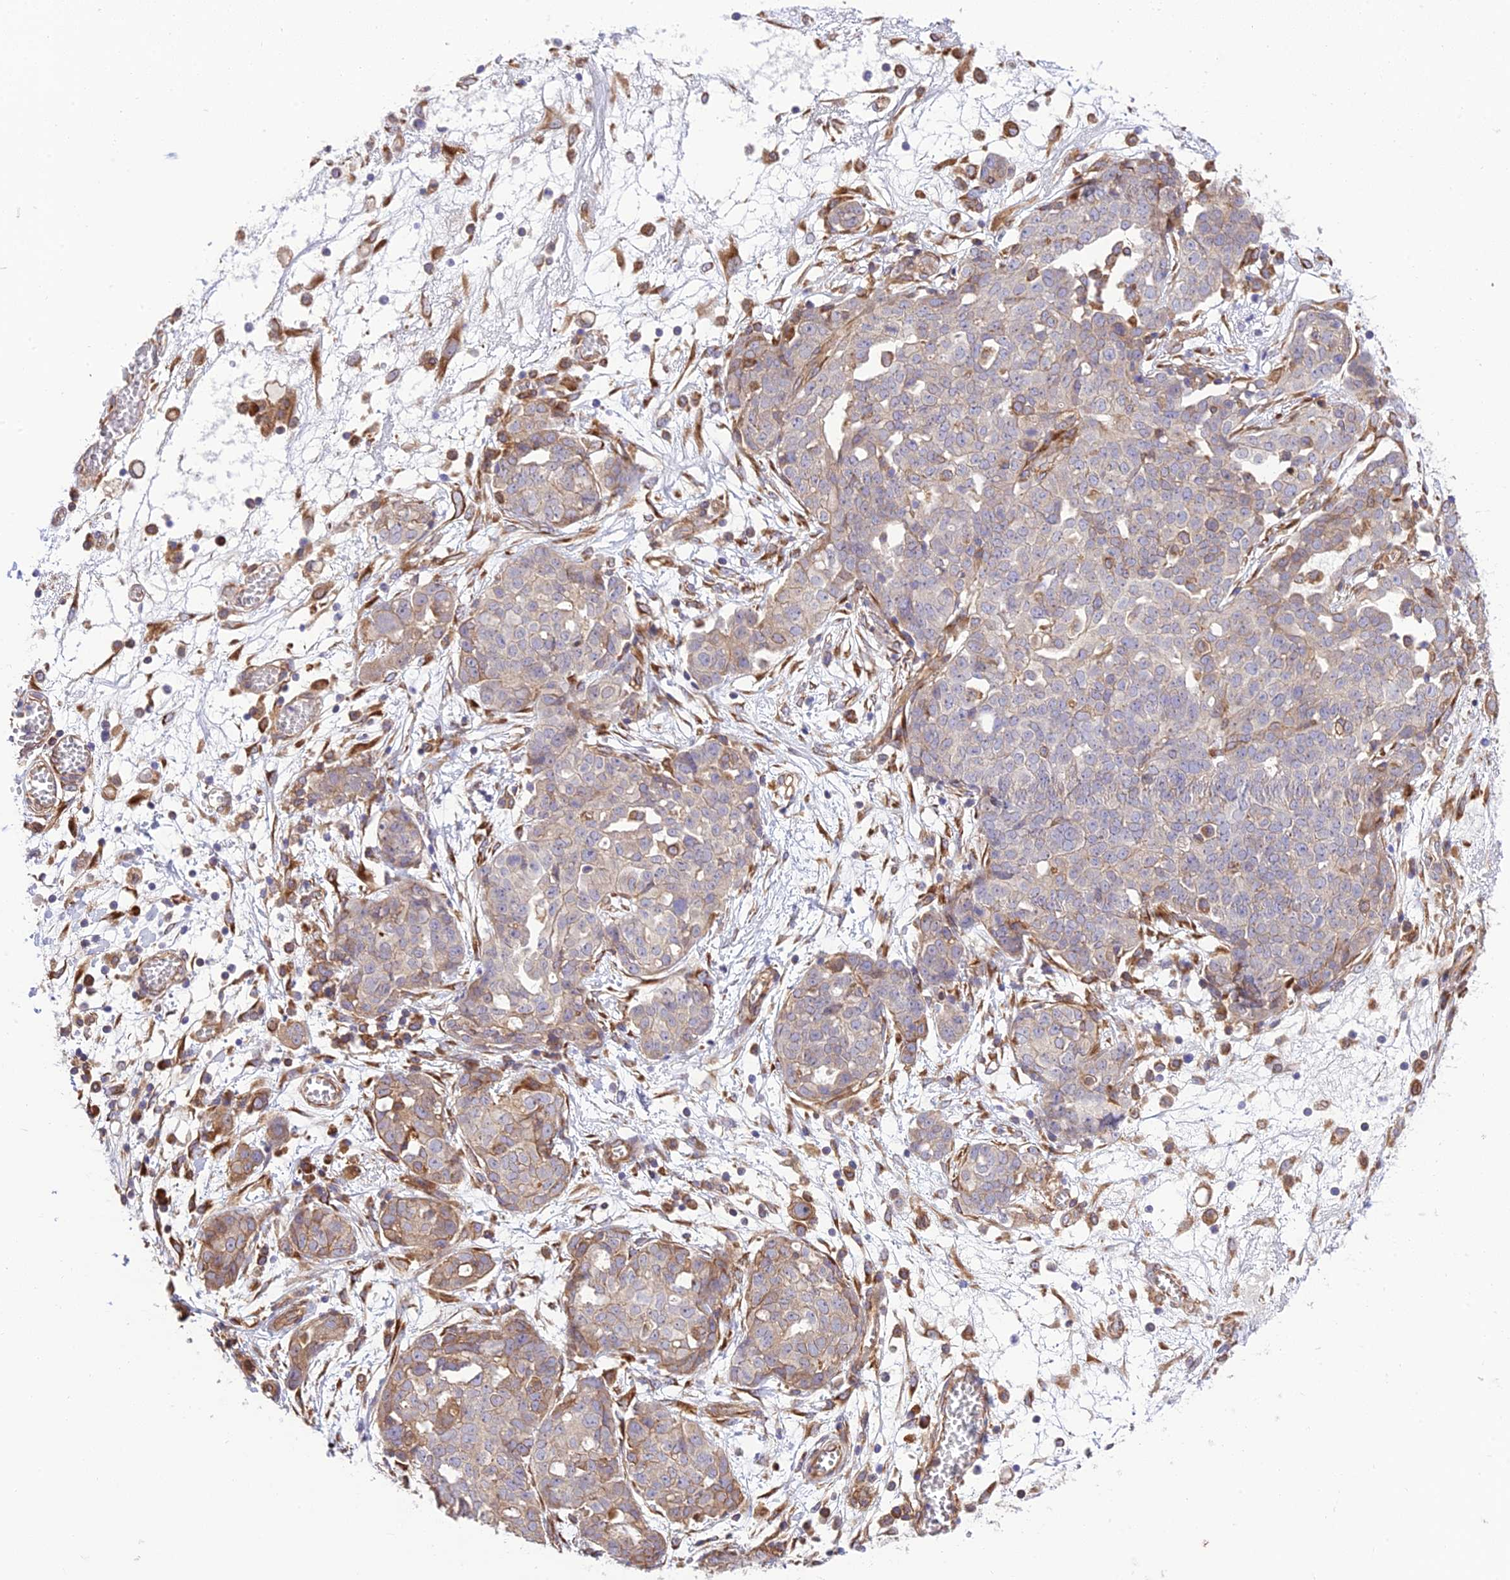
{"staining": {"intensity": "weak", "quantity": "<25%", "location": "cytoplasmic/membranous"}, "tissue": "ovarian cancer", "cell_type": "Tumor cells", "image_type": "cancer", "snomed": [{"axis": "morphology", "description": "Cystadenocarcinoma, serous, NOS"}, {"axis": "topography", "description": "Soft tissue"}, {"axis": "topography", "description": "Ovary"}], "caption": "High power microscopy image of an immunohistochemistry (IHC) image of ovarian serous cystadenocarcinoma, revealing no significant positivity in tumor cells. The staining is performed using DAB (3,3'-diaminobenzidine) brown chromogen with nuclei counter-stained in using hematoxylin.", "gene": "EXOC3L4", "patient": {"sex": "female", "age": 57}}